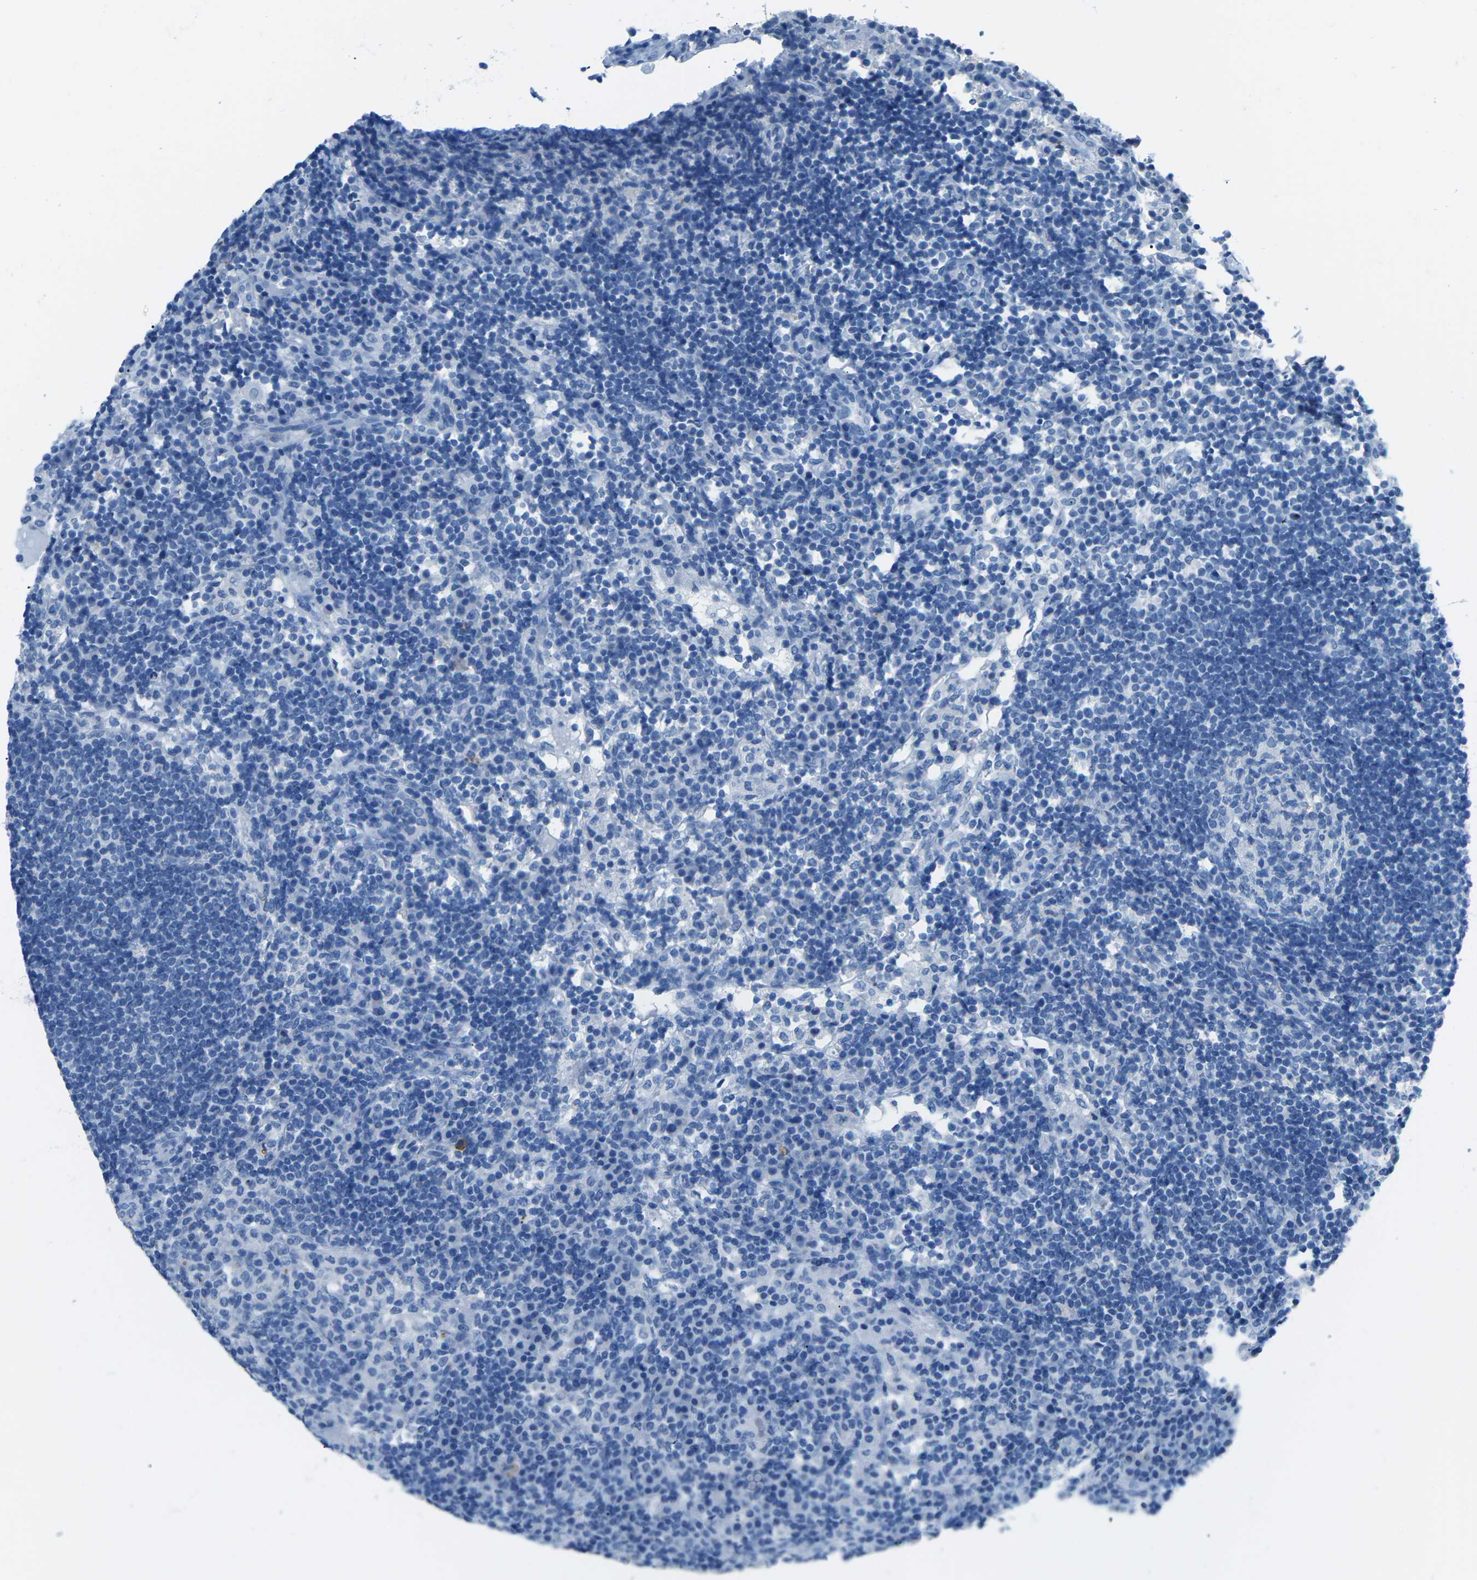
{"staining": {"intensity": "negative", "quantity": "none", "location": "none"}, "tissue": "lymph node", "cell_type": "Germinal center cells", "image_type": "normal", "snomed": [{"axis": "morphology", "description": "Normal tissue, NOS"}, {"axis": "topography", "description": "Lymph node"}], "caption": "Germinal center cells show no significant expression in normal lymph node.", "gene": "MYH8", "patient": {"sex": "female", "age": 53}}